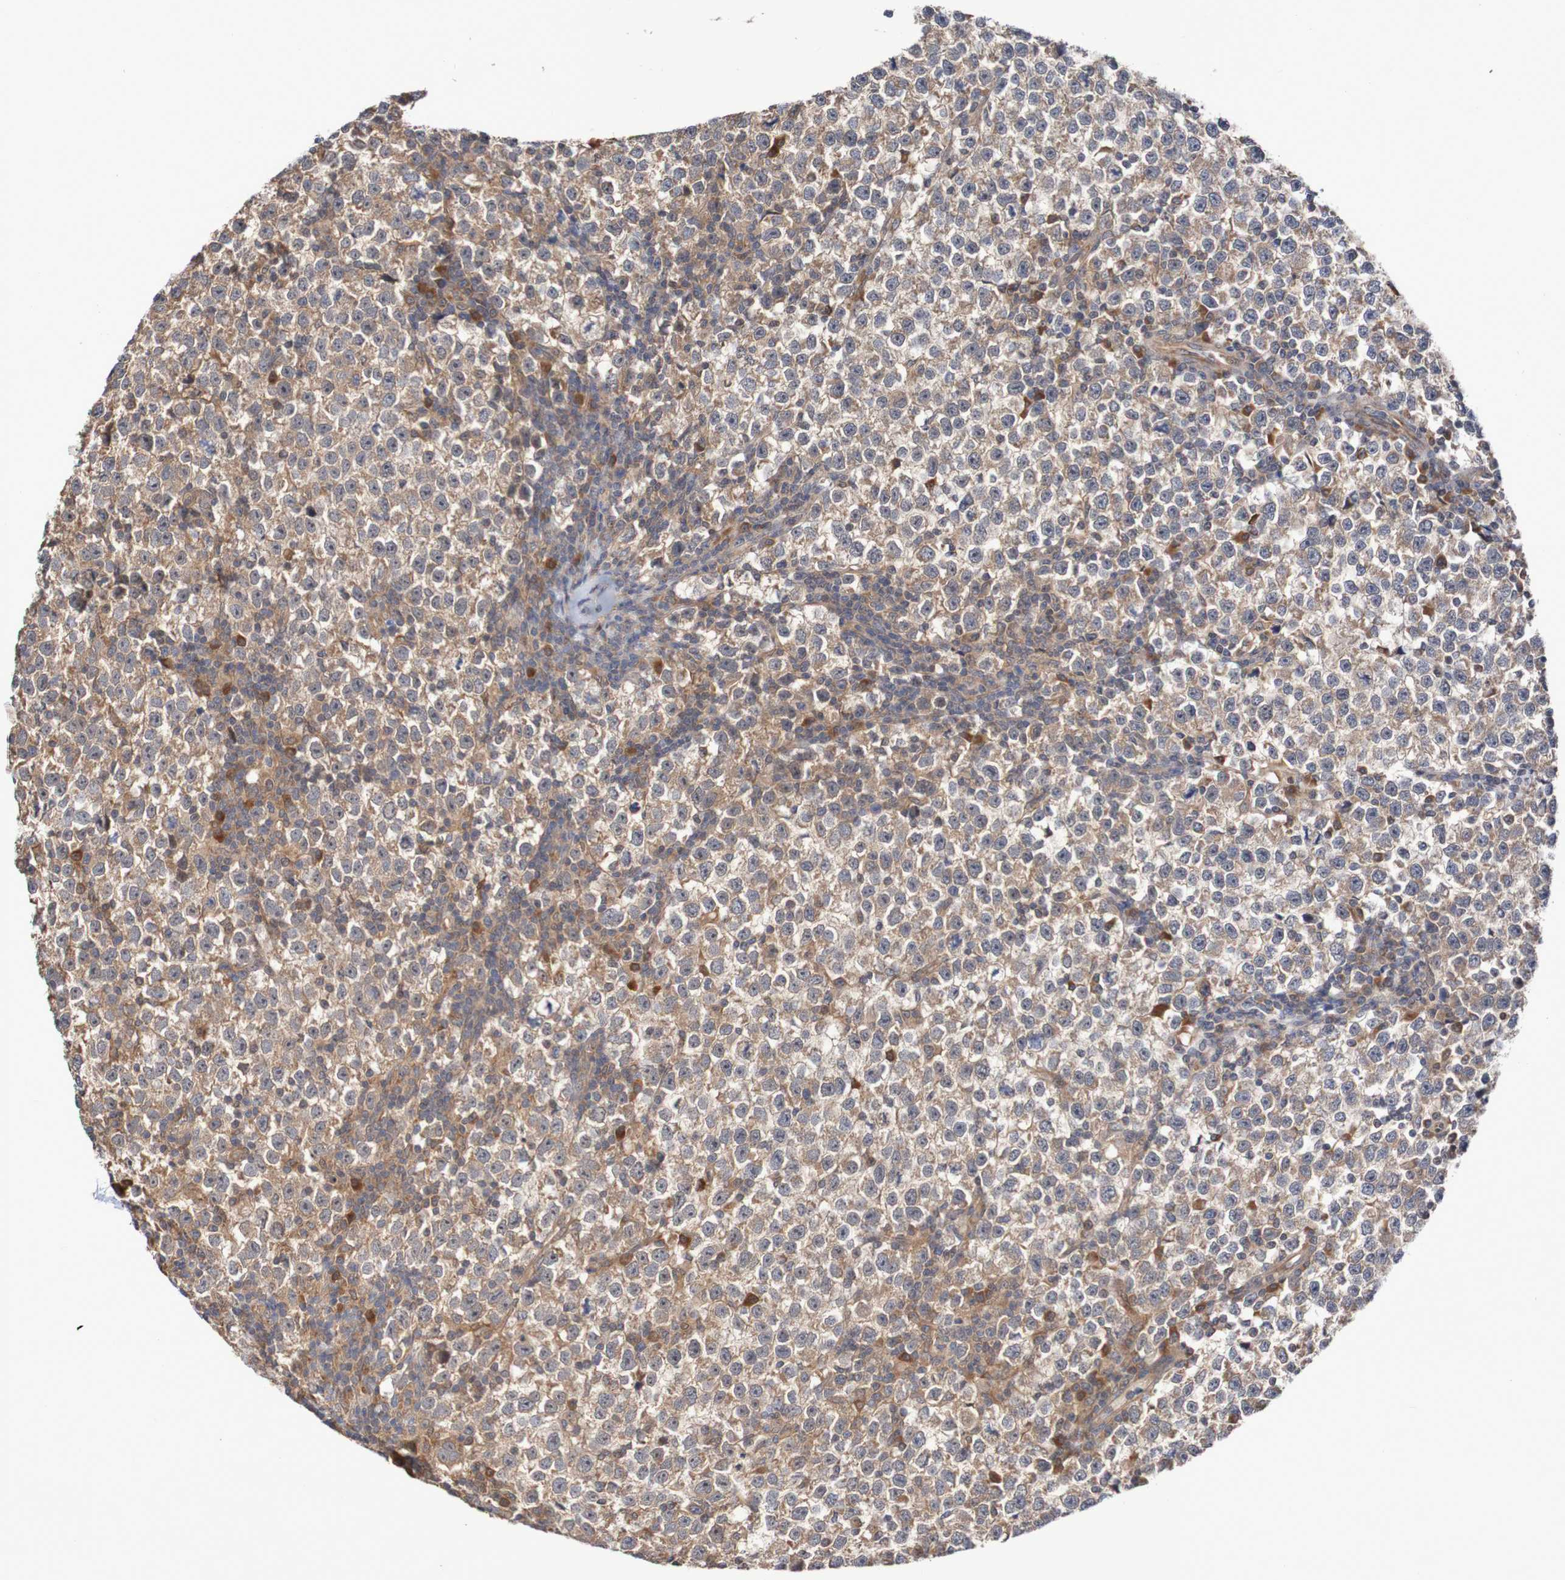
{"staining": {"intensity": "moderate", "quantity": "25%-75%", "location": "cytoplasmic/membranous"}, "tissue": "testis cancer", "cell_type": "Tumor cells", "image_type": "cancer", "snomed": [{"axis": "morphology", "description": "Seminoma, NOS"}, {"axis": "topography", "description": "Testis"}], "caption": "Testis seminoma stained with DAB IHC demonstrates medium levels of moderate cytoplasmic/membranous staining in about 25%-75% of tumor cells.", "gene": "PHPT1", "patient": {"sex": "male", "age": 43}}